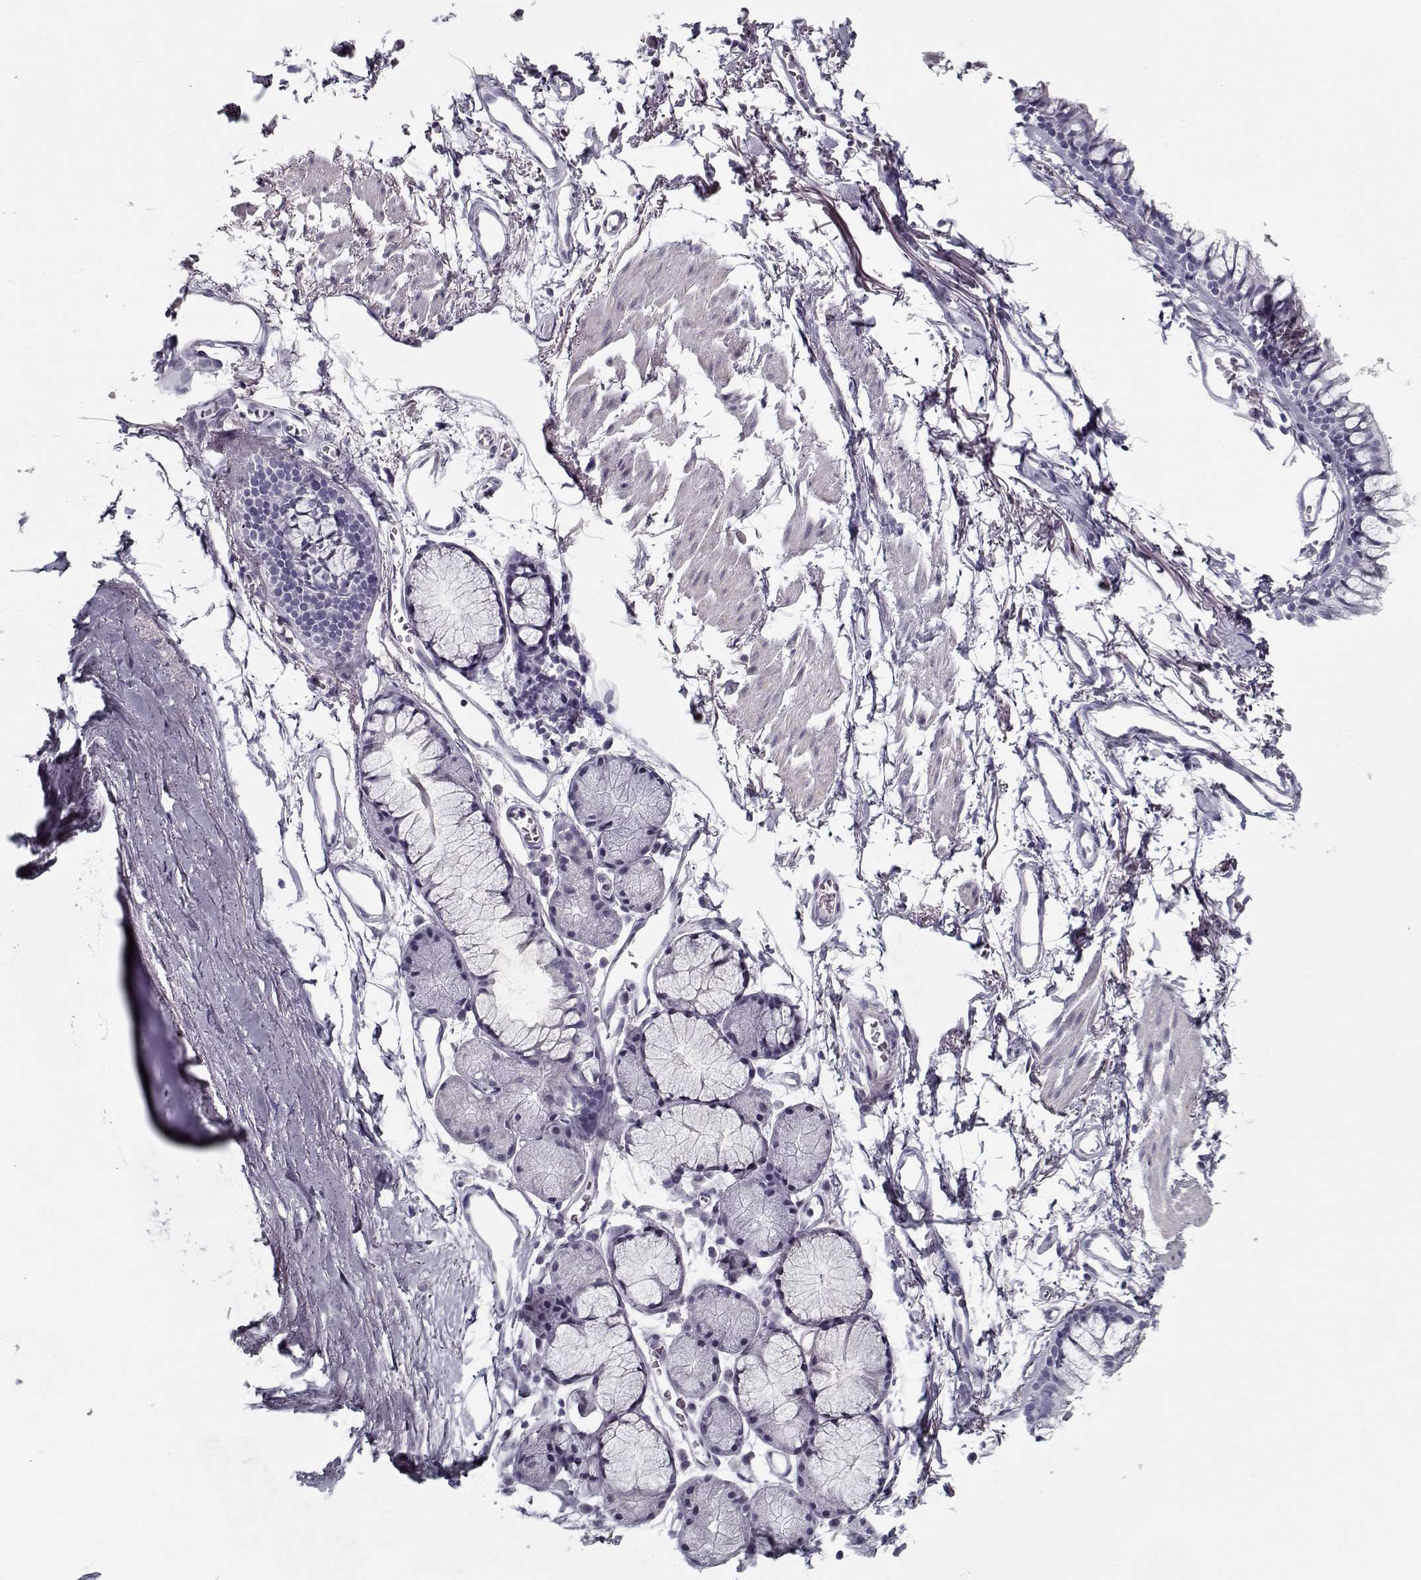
{"staining": {"intensity": "negative", "quantity": "none", "location": "none"}, "tissue": "adipose tissue", "cell_type": "Adipocytes", "image_type": "normal", "snomed": [{"axis": "morphology", "description": "Normal tissue, NOS"}, {"axis": "topography", "description": "Cartilage tissue"}, {"axis": "topography", "description": "Bronchus"}], "caption": "IHC photomicrograph of unremarkable adipose tissue: adipose tissue stained with DAB demonstrates no significant protein expression in adipocytes.", "gene": "RNF32", "patient": {"sex": "female", "age": 79}}